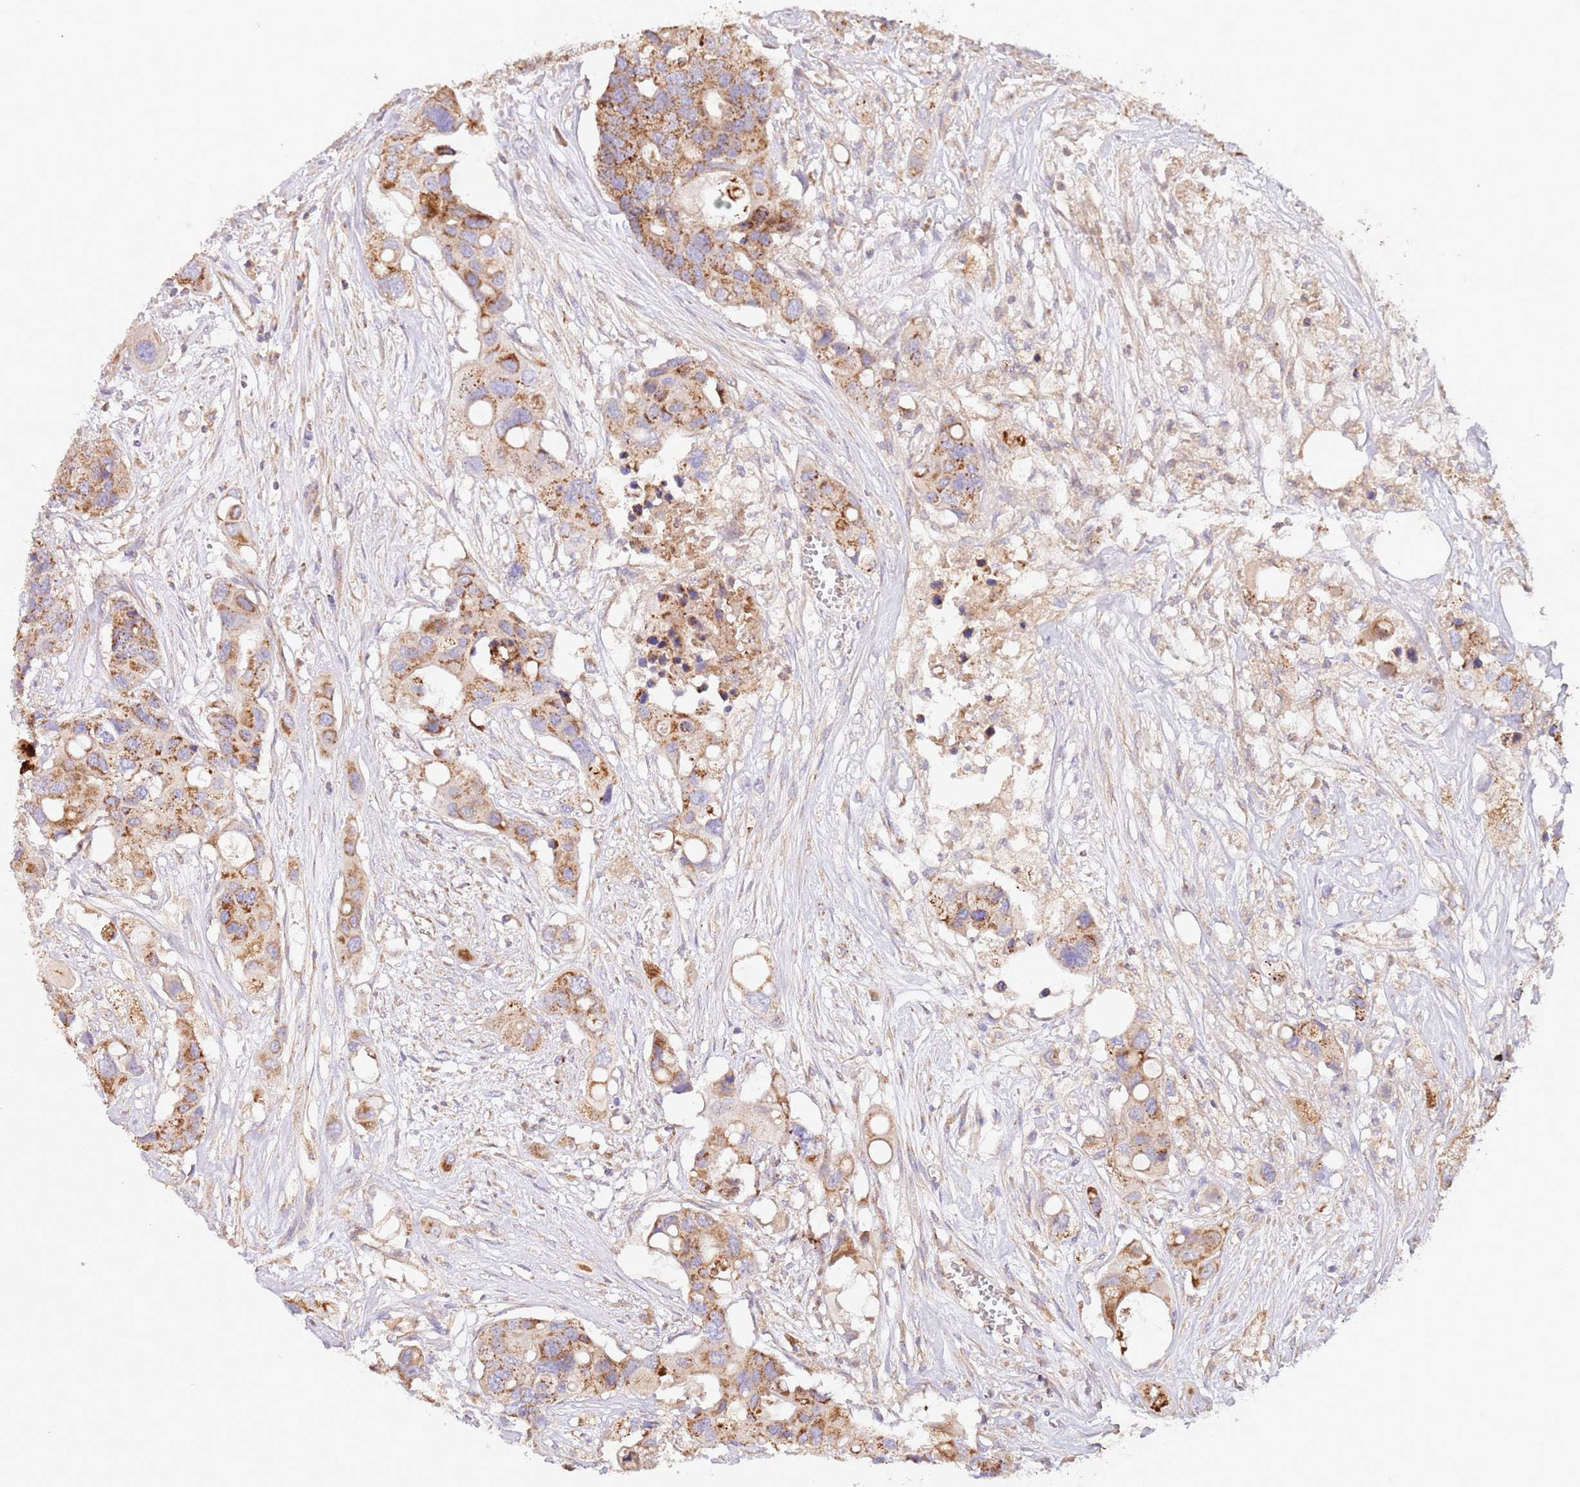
{"staining": {"intensity": "strong", "quantity": ">75%", "location": "cytoplasmic/membranous"}, "tissue": "colorectal cancer", "cell_type": "Tumor cells", "image_type": "cancer", "snomed": [{"axis": "morphology", "description": "Adenocarcinoma, NOS"}, {"axis": "topography", "description": "Colon"}], "caption": "A micrograph showing strong cytoplasmic/membranous expression in approximately >75% of tumor cells in colorectal cancer, as visualized by brown immunohistochemical staining.", "gene": "DNAJA3", "patient": {"sex": "male", "age": 77}}